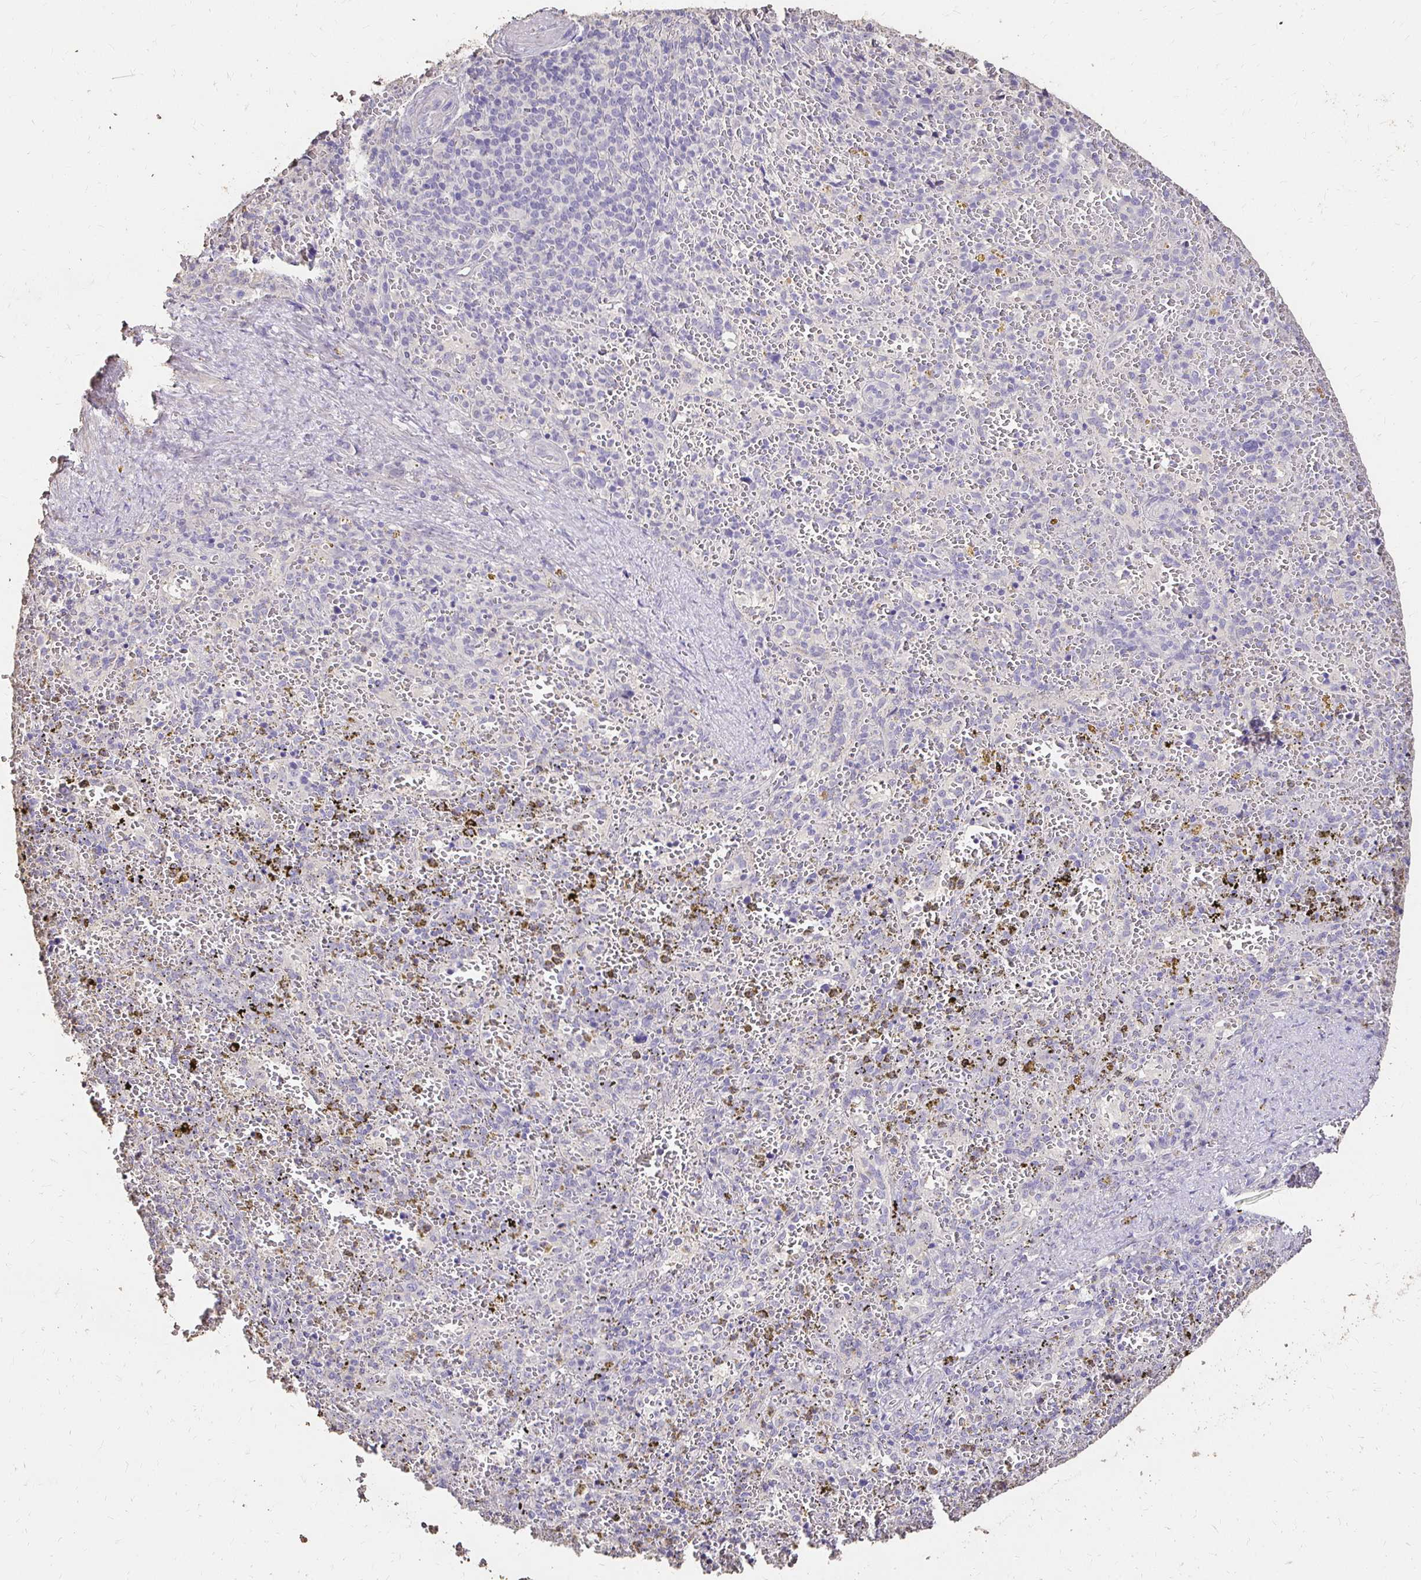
{"staining": {"intensity": "negative", "quantity": "none", "location": "none"}, "tissue": "spleen", "cell_type": "Cells in red pulp", "image_type": "normal", "snomed": [{"axis": "morphology", "description": "Normal tissue, NOS"}, {"axis": "topography", "description": "Spleen"}], "caption": "DAB immunohistochemical staining of unremarkable spleen displays no significant staining in cells in red pulp.", "gene": "UGT1A6", "patient": {"sex": "female", "age": 50}}